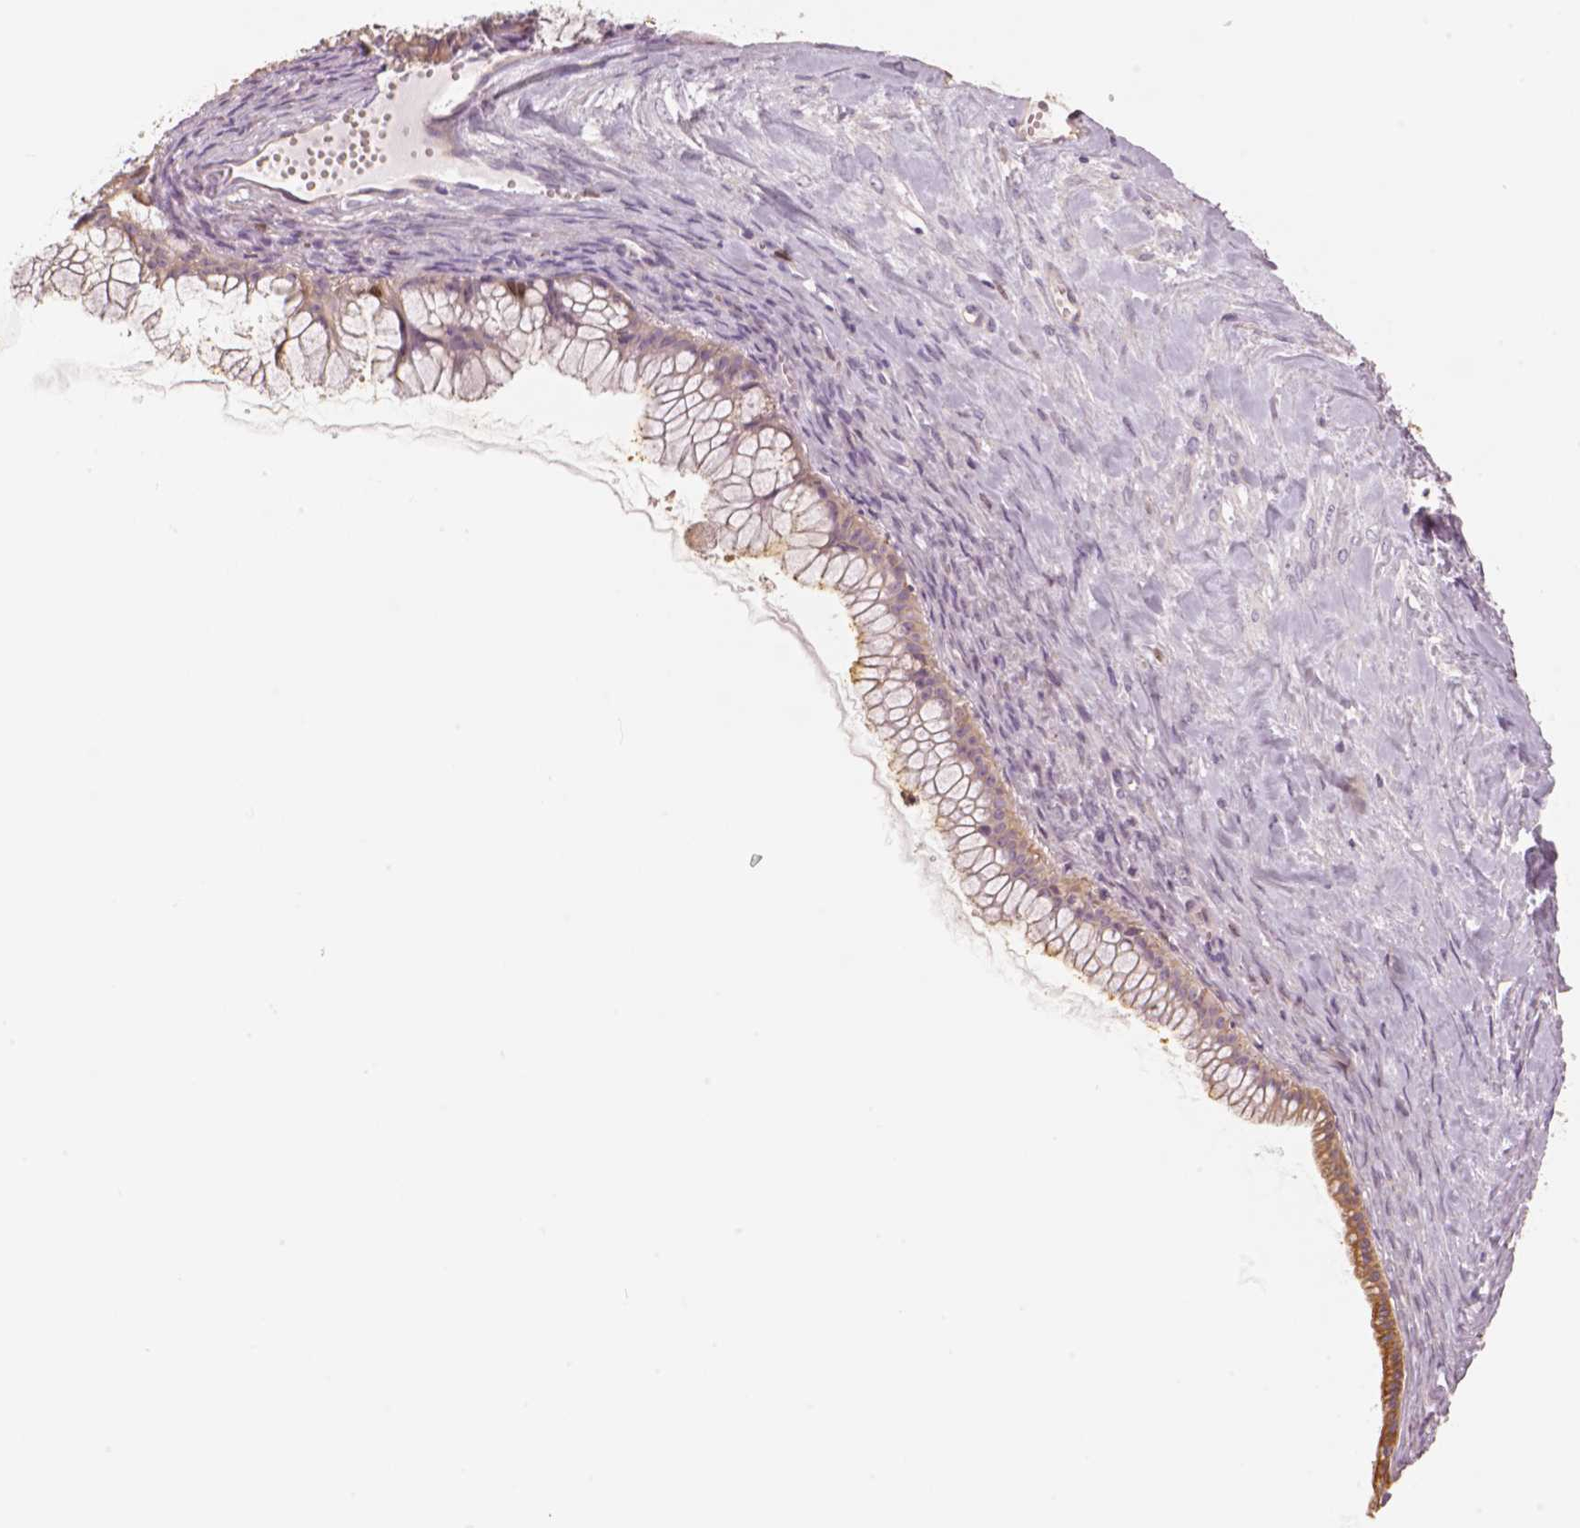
{"staining": {"intensity": "weak", "quantity": "25%-75%", "location": "cytoplasmic/membranous"}, "tissue": "ovarian cancer", "cell_type": "Tumor cells", "image_type": "cancer", "snomed": [{"axis": "morphology", "description": "Cystadenocarcinoma, mucinous, NOS"}, {"axis": "topography", "description": "Ovary"}], "caption": "About 25%-75% of tumor cells in ovarian cancer (mucinous cystadenocarcinoma) show weak cytoplasmic/membranous protein staining as visualized by brown immunohistochemical staining.", "gene": "MKI67", "patient": {"sex": "female", "age": 41}}